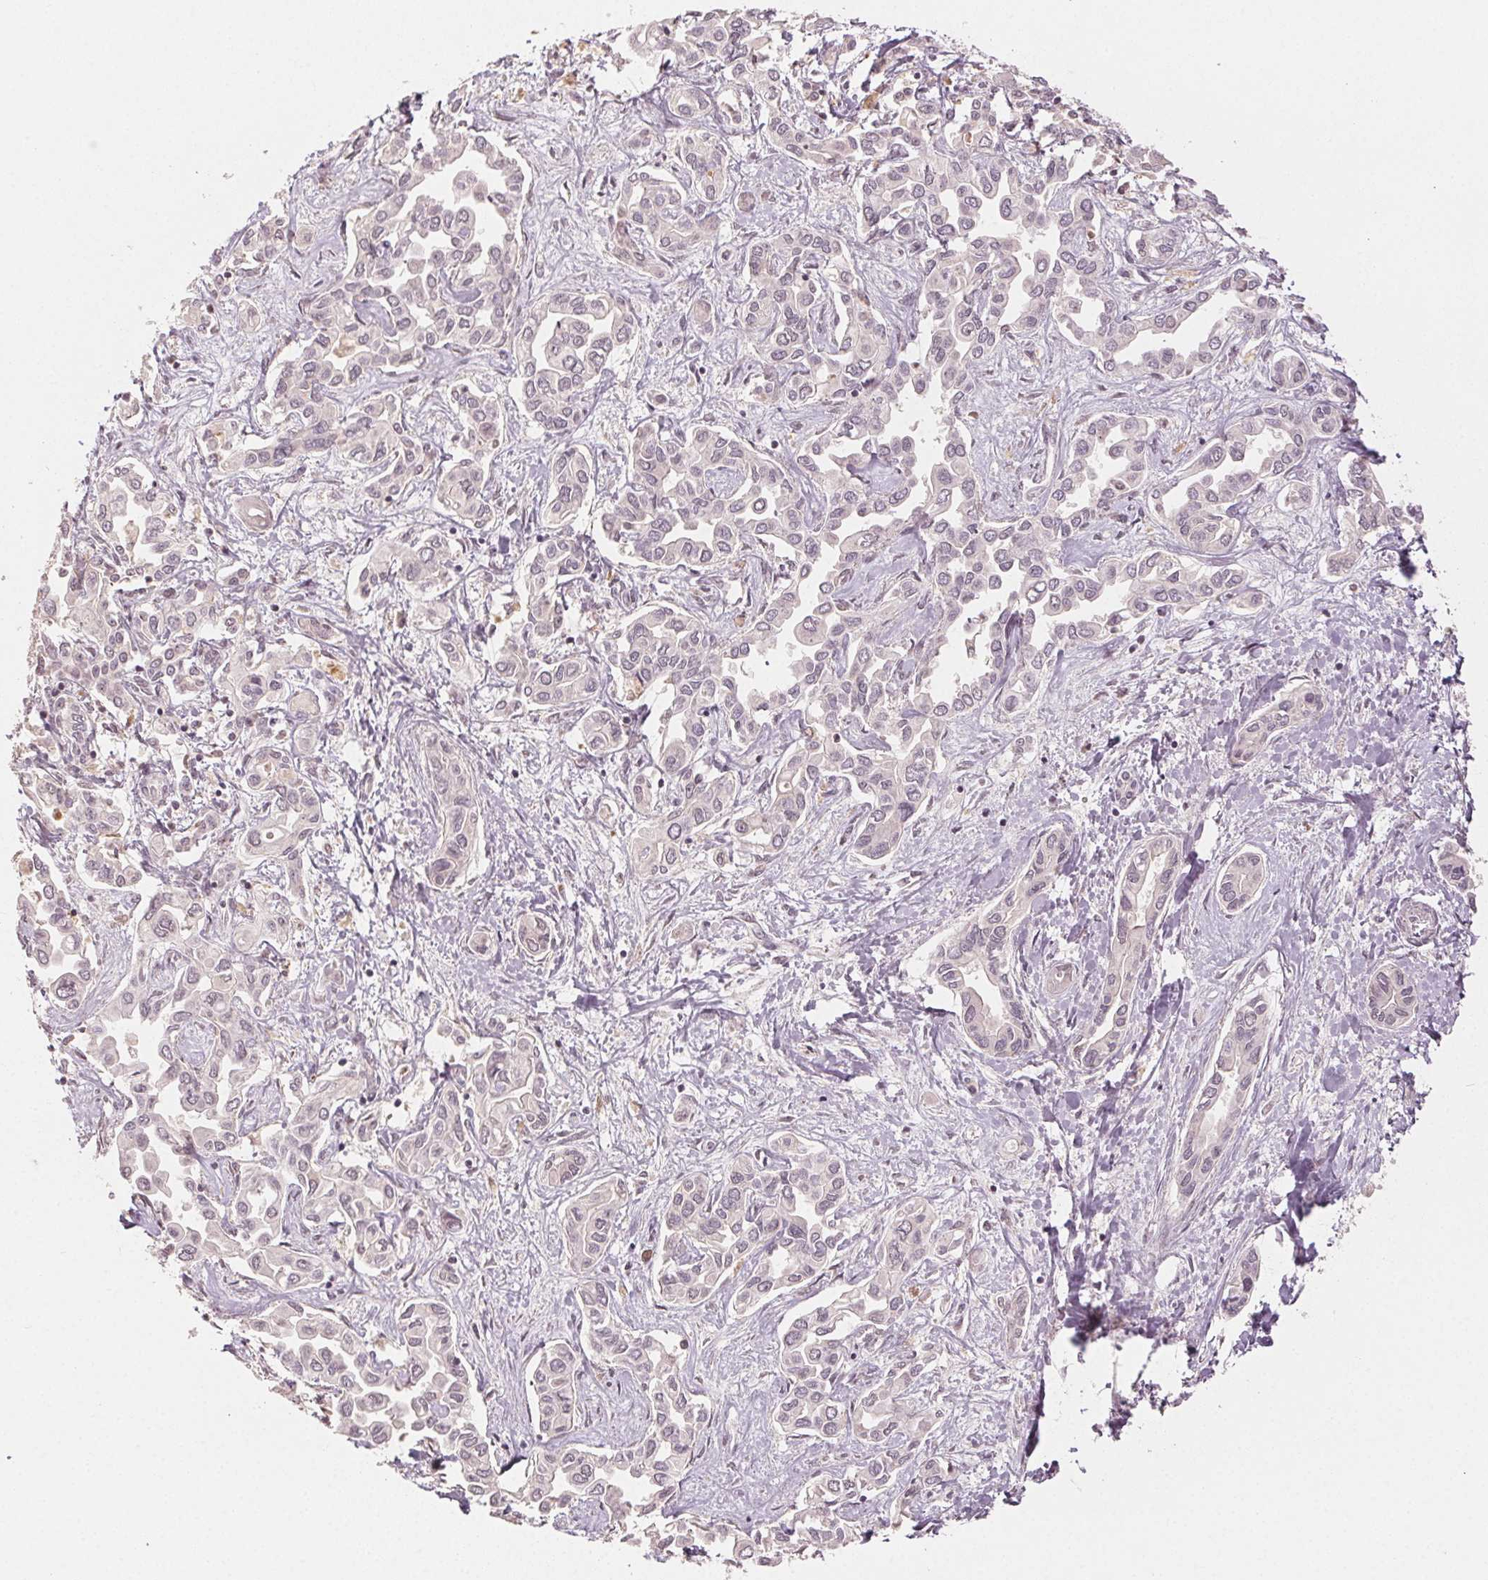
{"staining": {"intensity": "negative", "quantity": "none", "location": "none"}, "tissue": "liver cancer", "cell_type": "Tumor cells", "image_type": "cancer", "snomed": [{"axis": "morphology", "description": "Cholangiocarcinoma"}, {"axis": "topography", "description": "Liver"}], "caption": "An immunohistochemistry micrograph of liver cancer (cholangiocarcinoma) is shown. There is no staining in tumor cells of liver cancer (cholangiocarcinoma).", "gene": "MAPK14", "patient": {"sex": "female", "age": 64}}